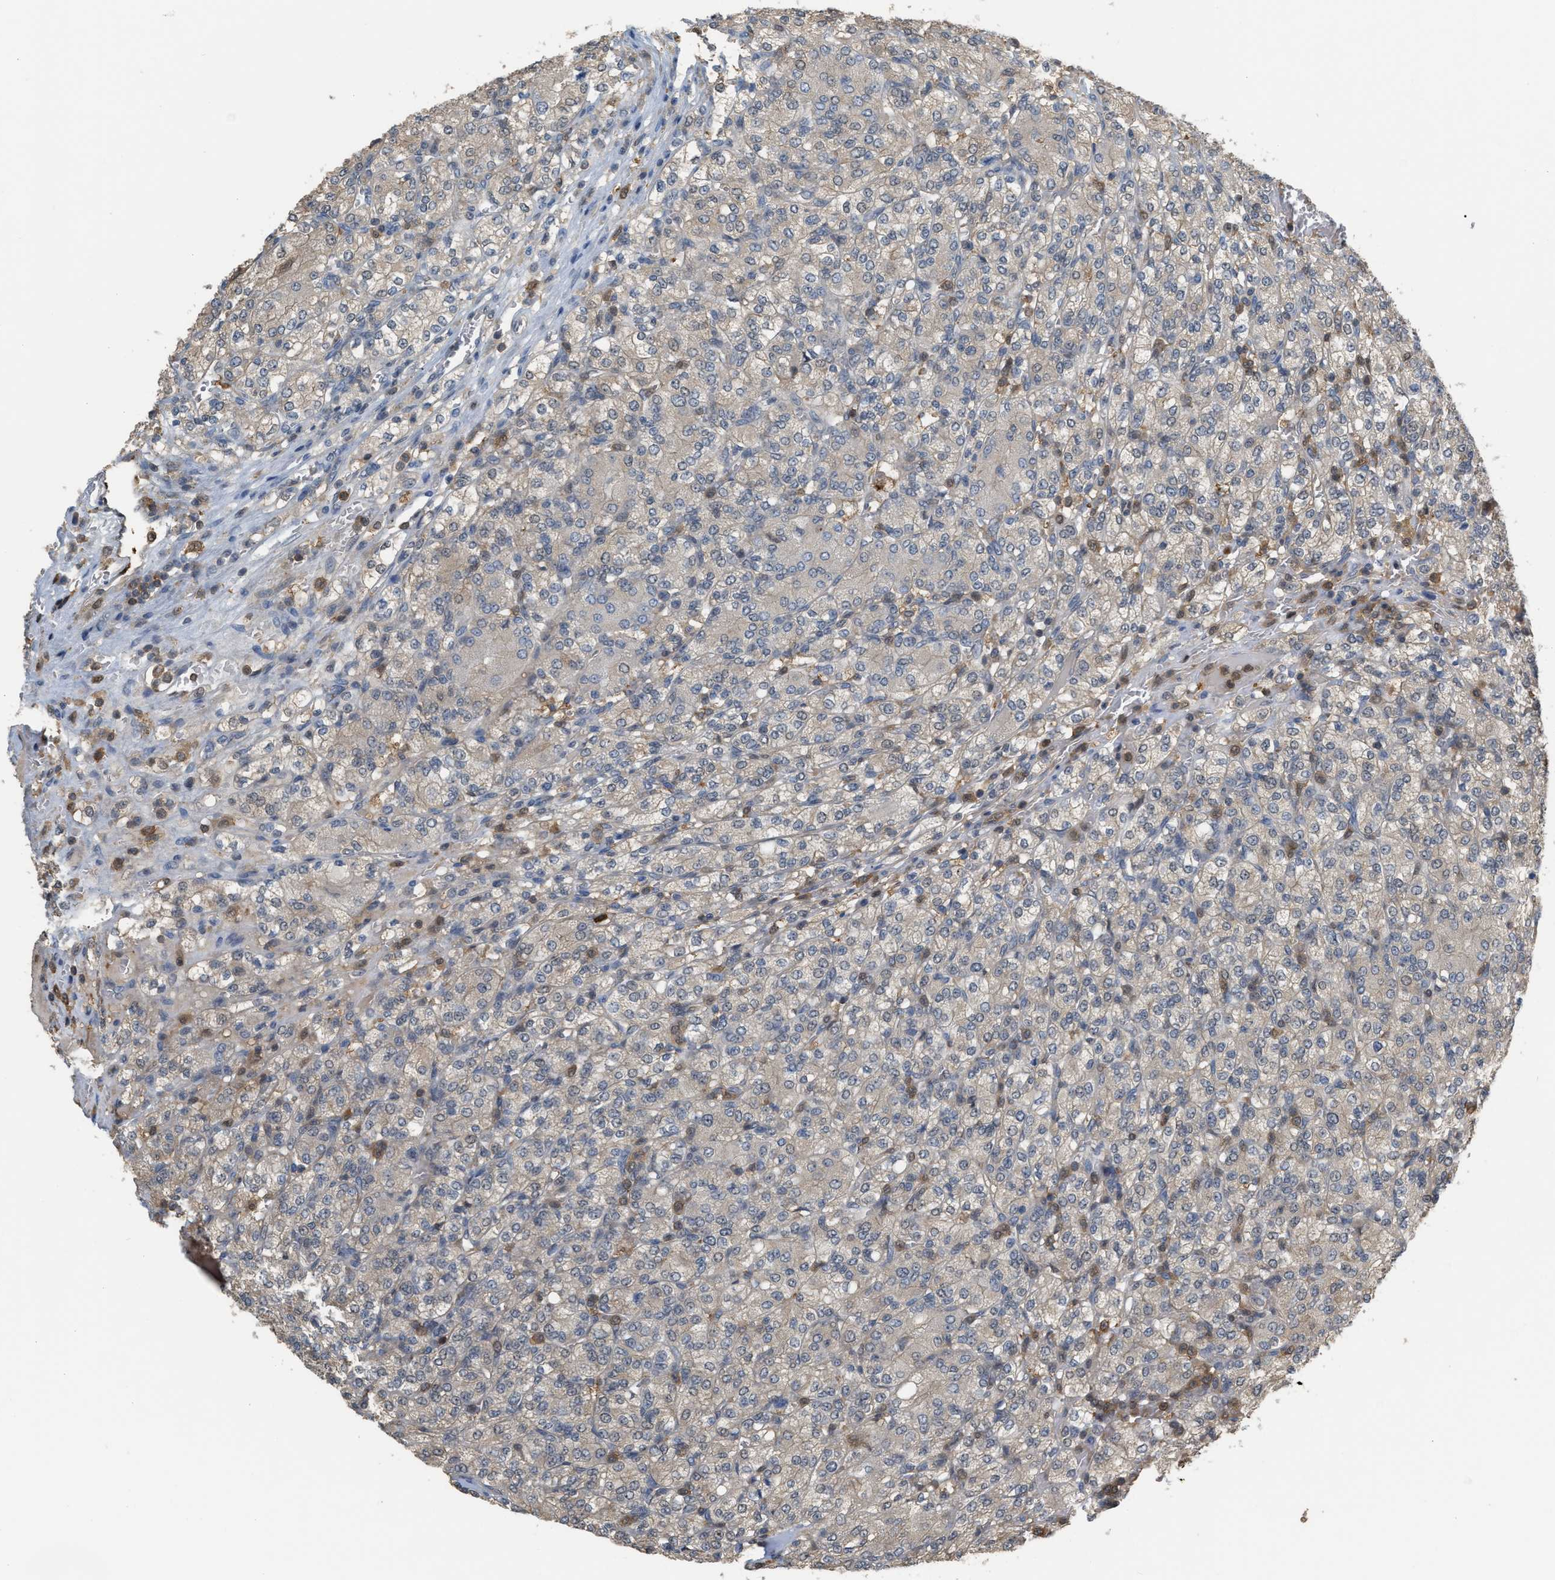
{"staining": {"intensity": "weak", "quantity": "25%-75%", "location": "cytoplasmic/membranous"}, "tissue": "renal cancer", "cell_type": "Tumor cells", "image_type": "cancer", "snomed": [{"axis": "morphology", "description": "Adenocarcinoma, NOS"}, {"axis": "topography", "description": "Kidney"}], "caption": "Immunohistochemistry image of neoplastic tissue: adenocarcinoma (renal) stained using immunohistochemistry (IHC) demonstrates low levels of weak protein expression localized specifically in the cytoplasmic/membranous of tumor cells, appearing as a cytoplasmic/membranous brown color.", "gene": "MTPN", "patient": {"sex": "male", "age": 77}}